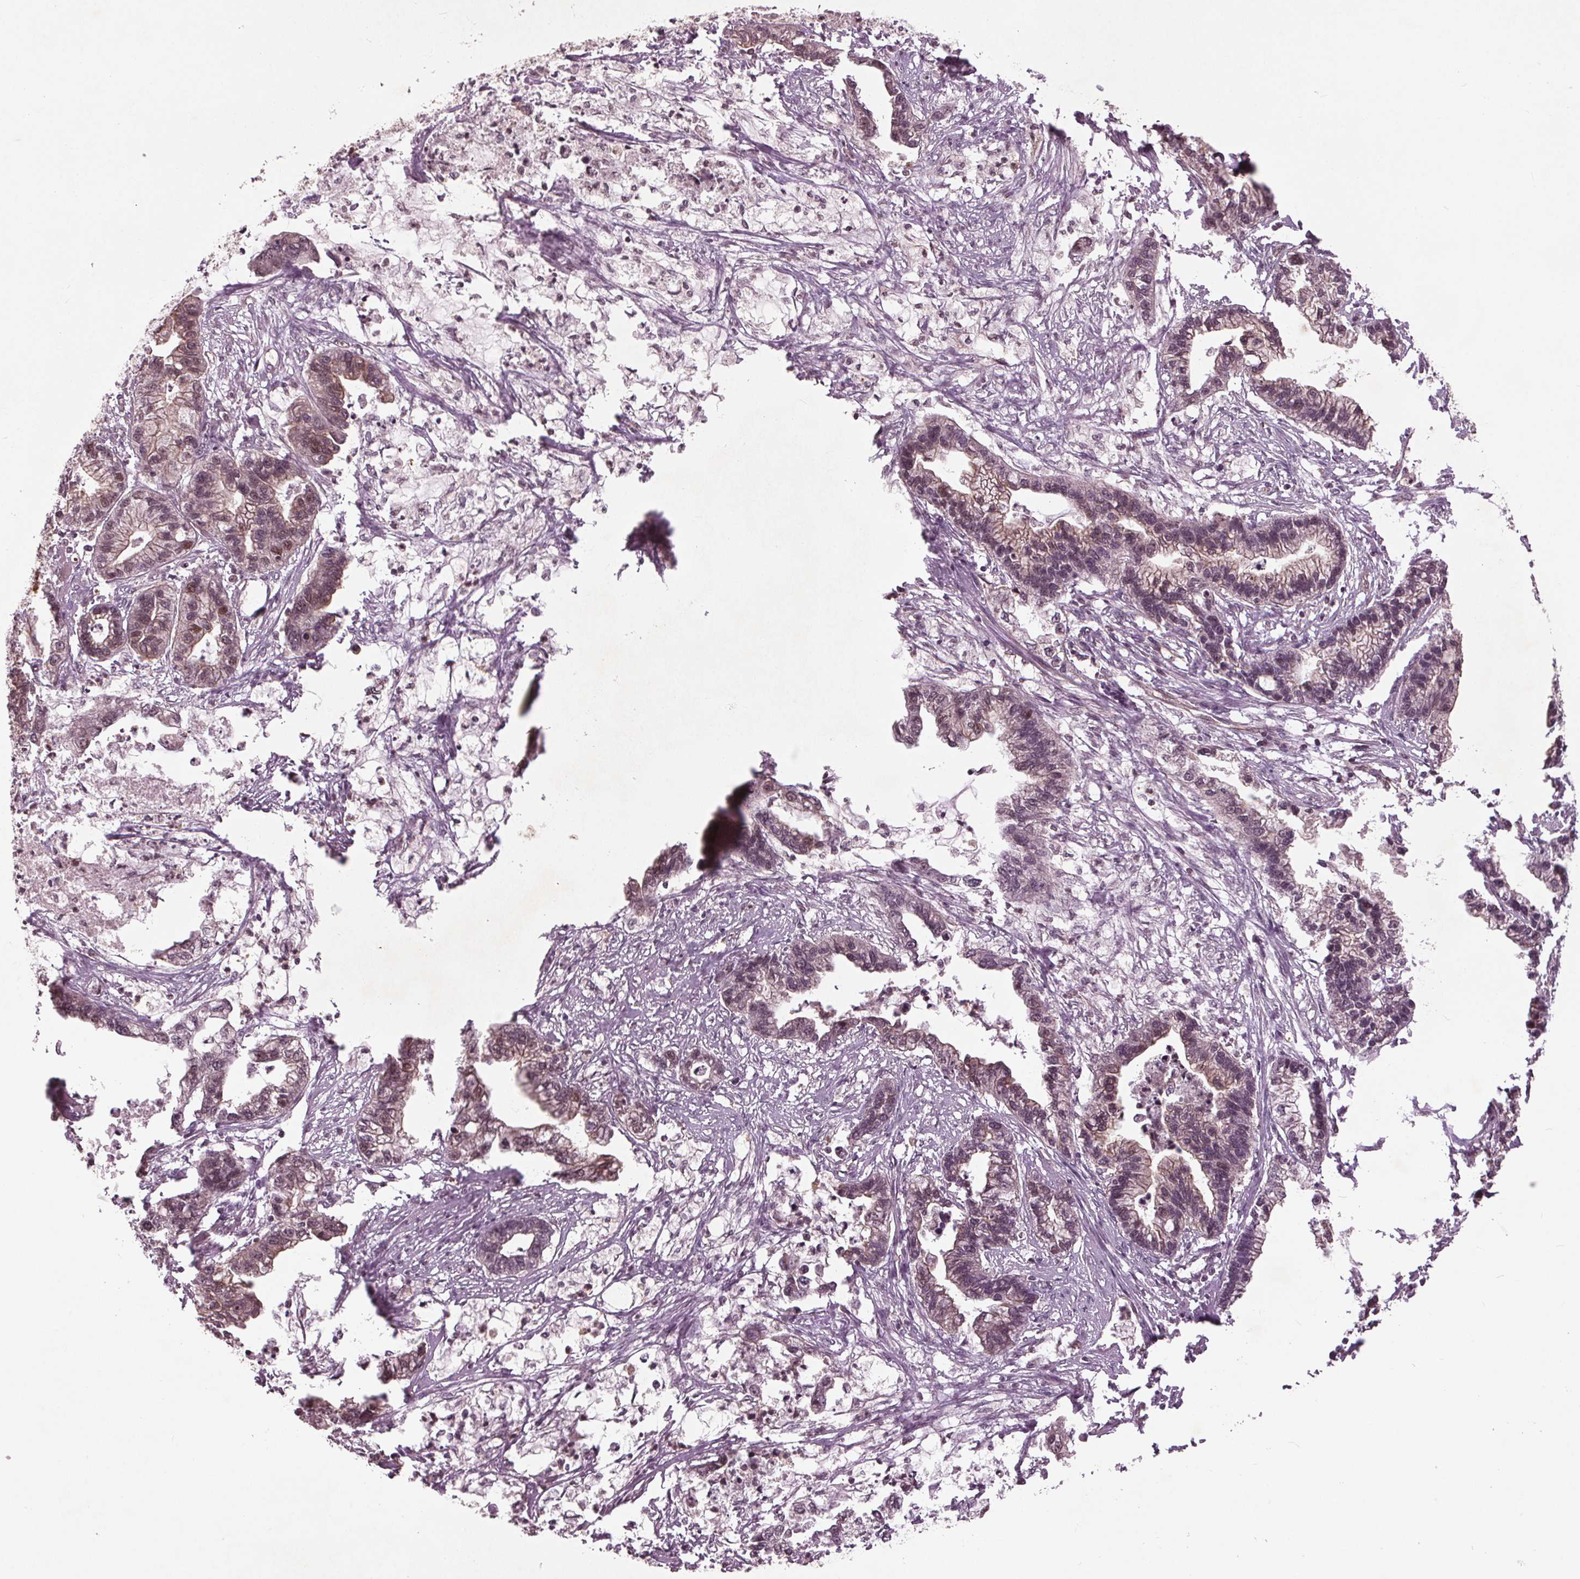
{"staining": {"intensity": "weak", "quantity": "<25%", "location": "nuclear"}, "tissue": "stomach cancer", "cell_type": "Tumor cells", "image_type": "cancer", "snomed": [{"axis": "morphology", "description": "Adenocarcinoma, NOS"}, {"axis": "topography", "description": "Stomach"}], "caption": "Protein analysis of stomach cancer exhibits no significant positivity in tumor cells.", "gene": "BTBD1", "patient": {"sex": "male", "age": 83}}